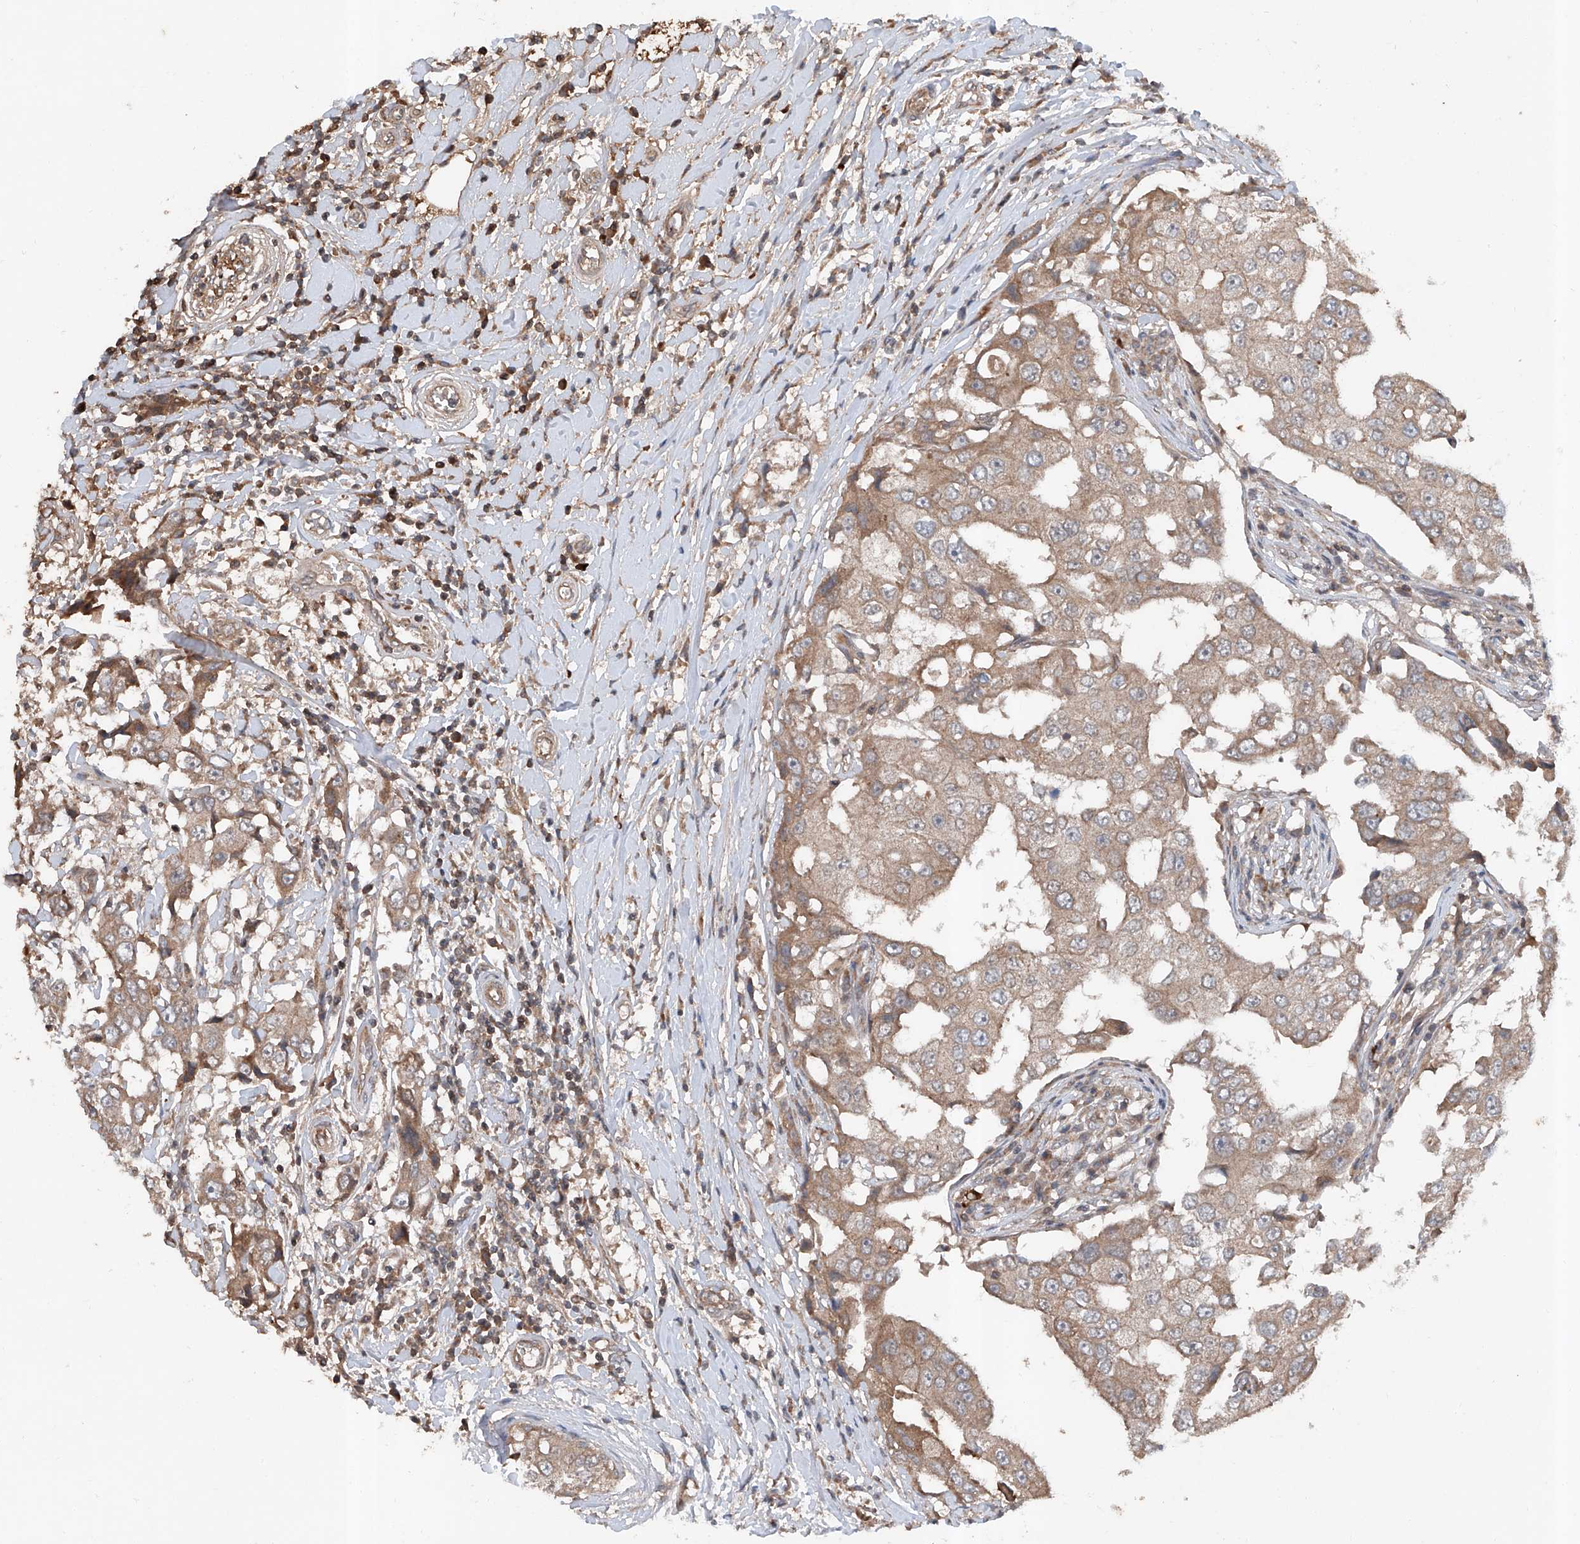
{"staining": {"intensity": "weak", "quantity": ">75%", "location": "cytoplasmic/membranous"}, "tissue": "breast cancer", "cell_type": "Tumor cells", "image_type": "cancer", "snomed": [{"axis": "morphology", "description": "Duct carcinoma"}, {"axis": "topography", "description": "Breast"}], "caption": "The image exhibits immunohistochemical staining of breast cancer (invasive ductal carcinoma). There is weak cytoplasmic/membranous positivity is appreciated in approximately >75% of tumor cells.", "gene": "ADAM23", "patient": {"sex": "female", "age": 27}}